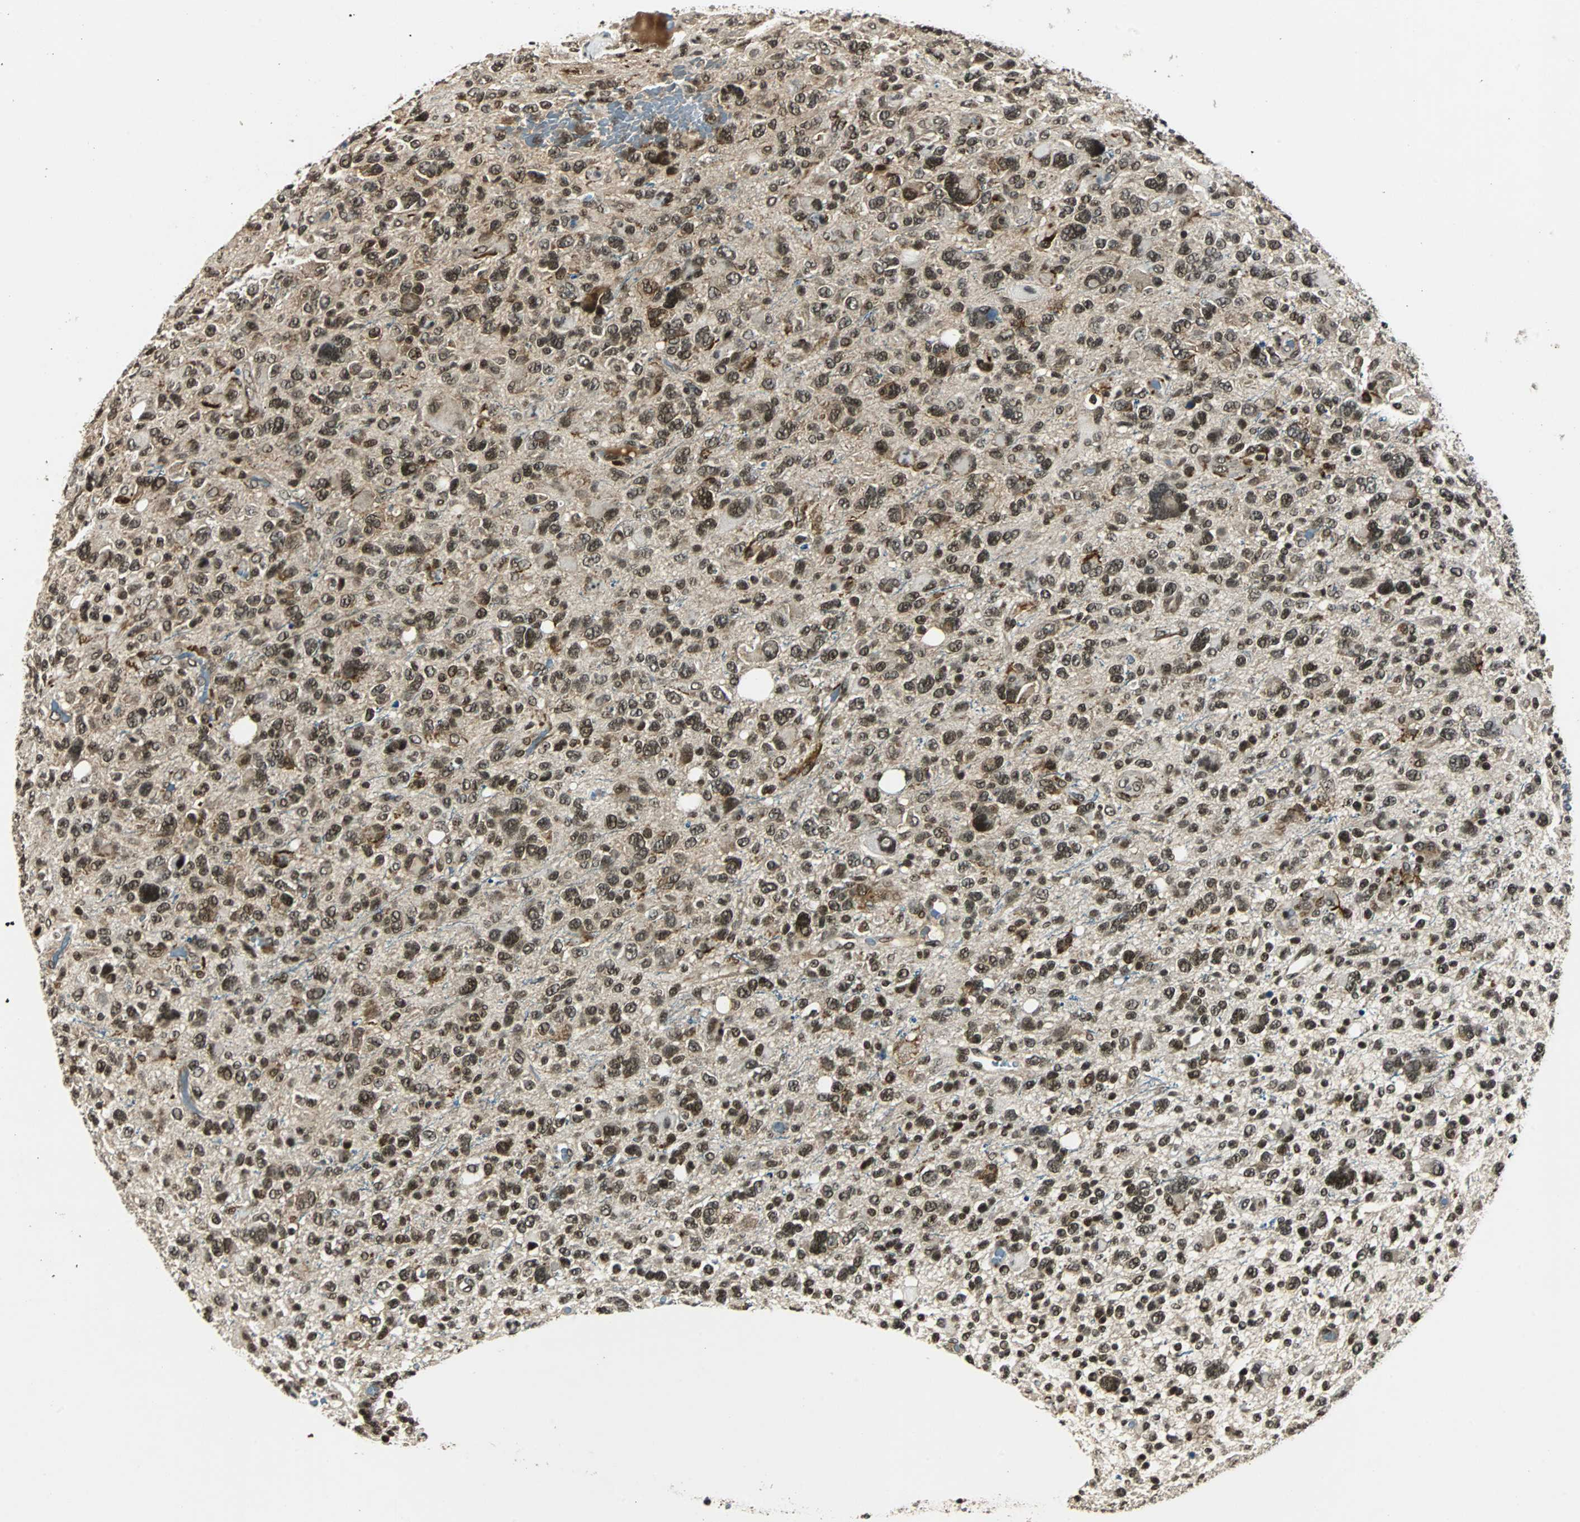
{"staining": {"intensity": "strong", "quantity": ">75%", "location": "nuclear"}, "tissue": "glioma", "cell_type": "Tumor cells", "image_type": "cancer", "snomed": [{"axis": "morphology", "description": "Glioma, malignant, High grade"}, {"axis": "topography", "description": "Brain"}], "caption": "Human glioma stained for a protein (brown) demonstrates strong nuclear positive positivity in approximately >75% of tumor cells.", "gene": "TAF5", "patient": {"sex": "male", "age": 48}}